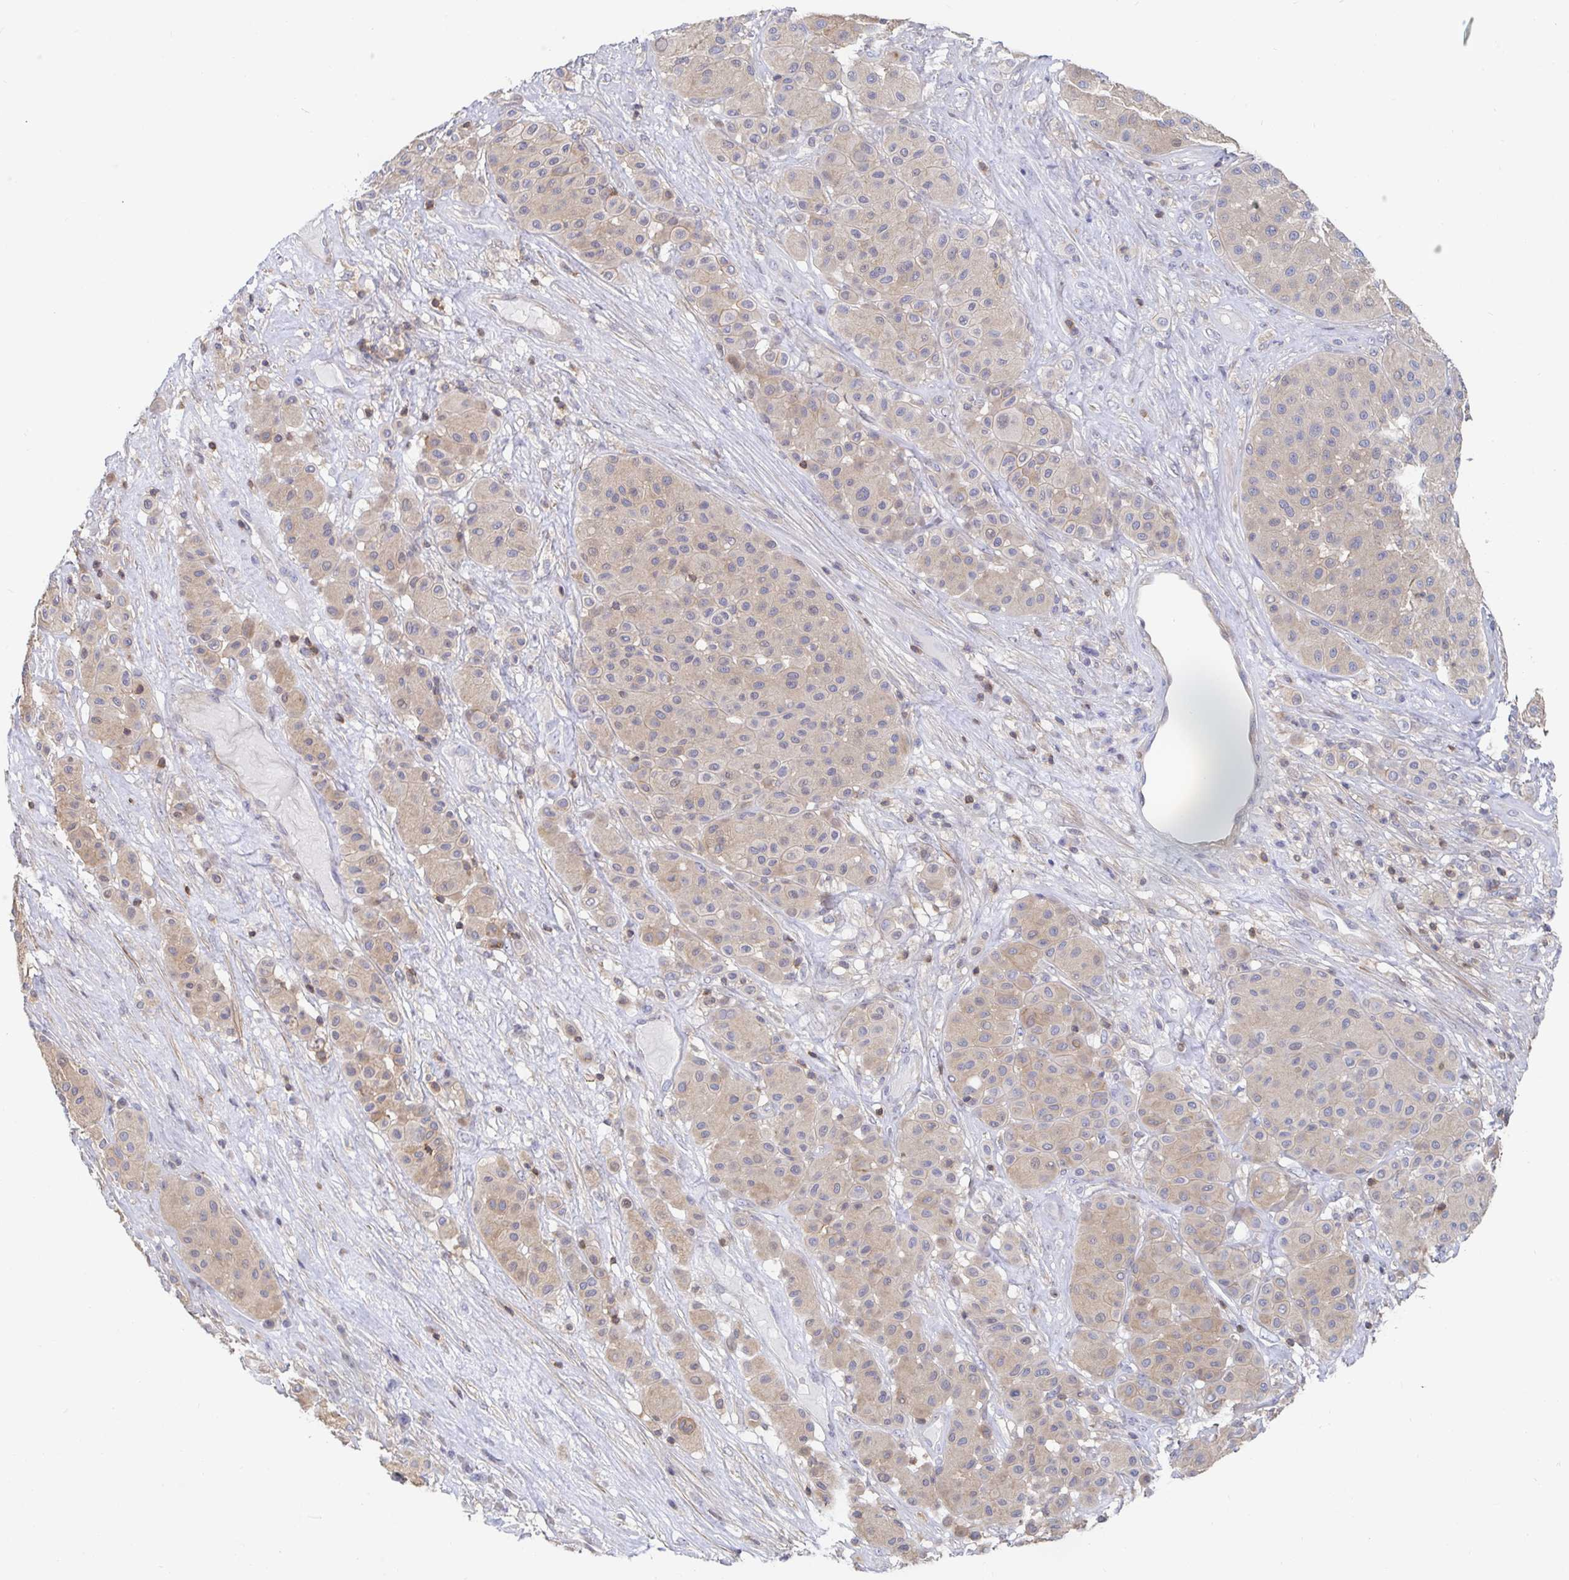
{"staining": {"intensity": "weak", "quantity": "25%-75%", "location": "cytoplasmic/membranous"}, "tissue": "melanoma", "cell_type": "Tumor cells", "image_type": "cancer", "snomed": [{"axis": "morphology", "description": "Malignant melanoma, Metastatic site"}, {"axis": "topography", "description": "Smooth muscle"}], "caption": "Immunohistochemistry (IHC) of melanoma shows low levels of weak cytoplasmic/membranous expression in about 25%-75% of tumor cells. (DAB (3,3'-diaminobenzidine) IHC with brightfield microscopy, high magnification).", "gene": "PIK3CD", "patient": {"sex": "male", "age": 41}}